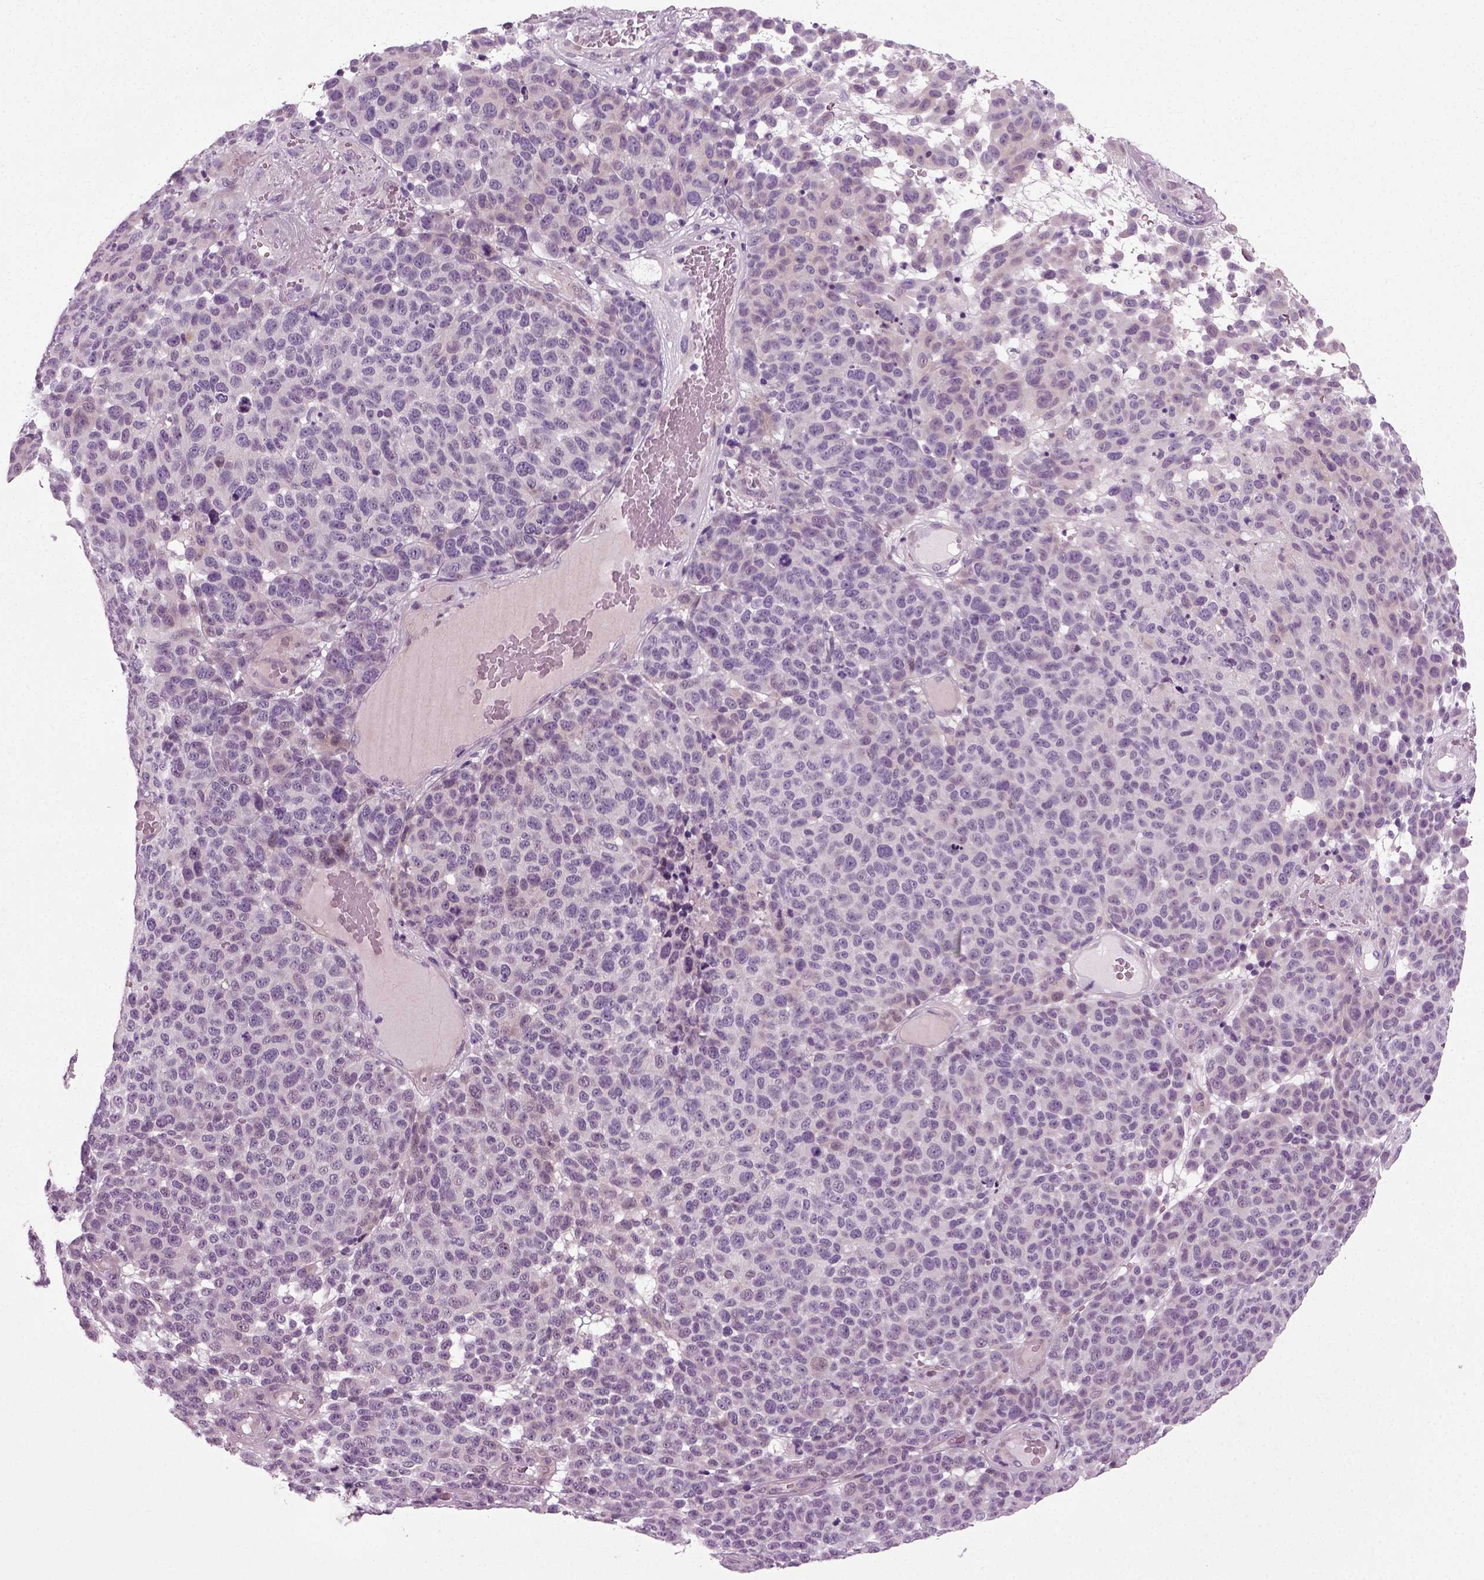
{"staining": {"intensity": "negative", "quantity": "none", "location": "none"}, "tissue": "melanoma", "cell_type": "Tumor cells", "image_type": "cancer", "snomed": [{"axis": "morphology", "description": "Malignant melanoma, NOS"}, {"axis": "topography", "description": "Skin"}], "caption": "Immunohistochemical staining of human malignant melanoma displays no significant expression in tumor cells.", "gene": "SCG5", "patient": {"sex": "male", "age": 59}}